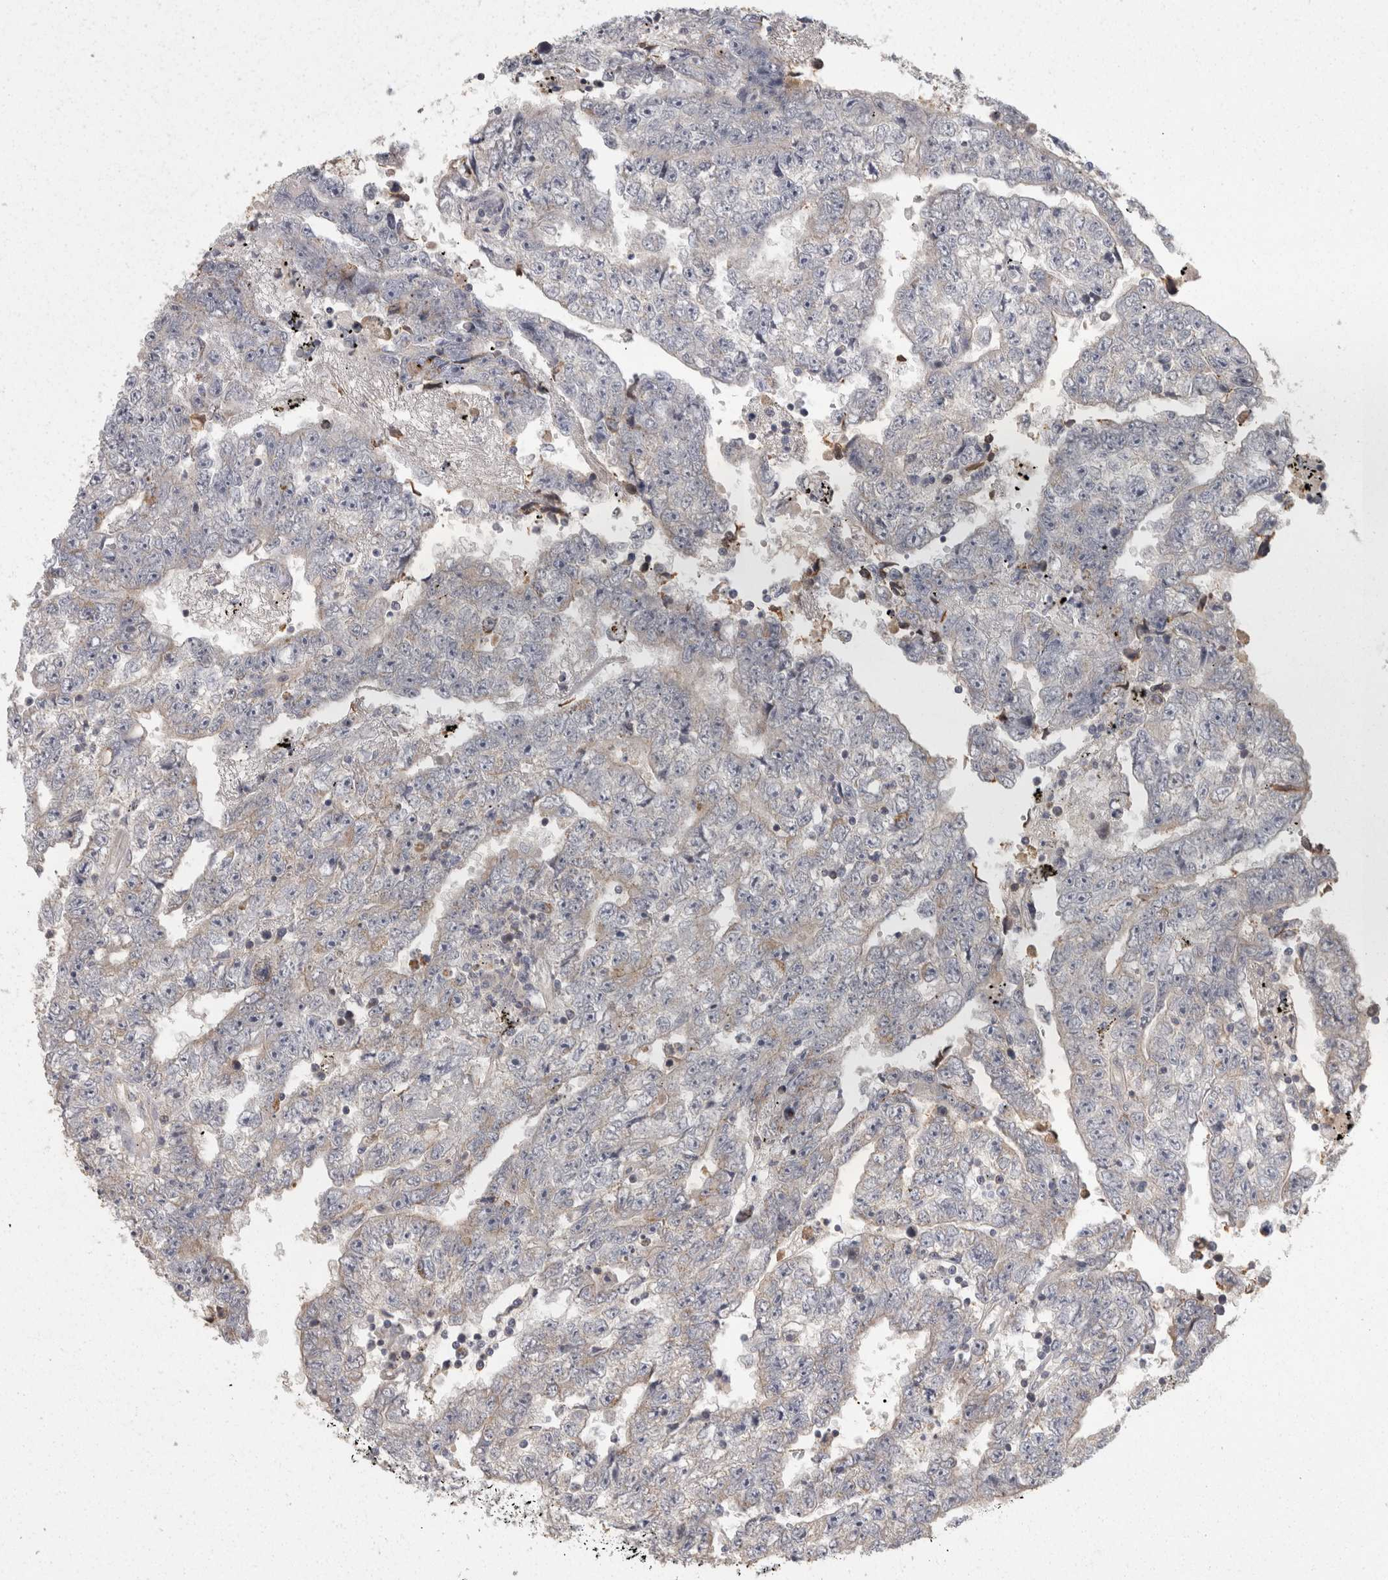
{"staining": {"intensity": "negative", "quantity": "none", "location": "none"}, "tissue": "testis cancer", "cell_type": "Tumor cells", "image_type": "cancer", "snomed": [{"axis": "morphology", "description": "Carcinoma, Embryonal, NOS"}, {"axis": "topography", "description": "Testis"}], "caption": "Image shows no significant protein staining in tumor cells of testis cancer (embryonal carcinoma).", "gene": "ACAT2", "patient": {"sex": "male", "age": 25}}